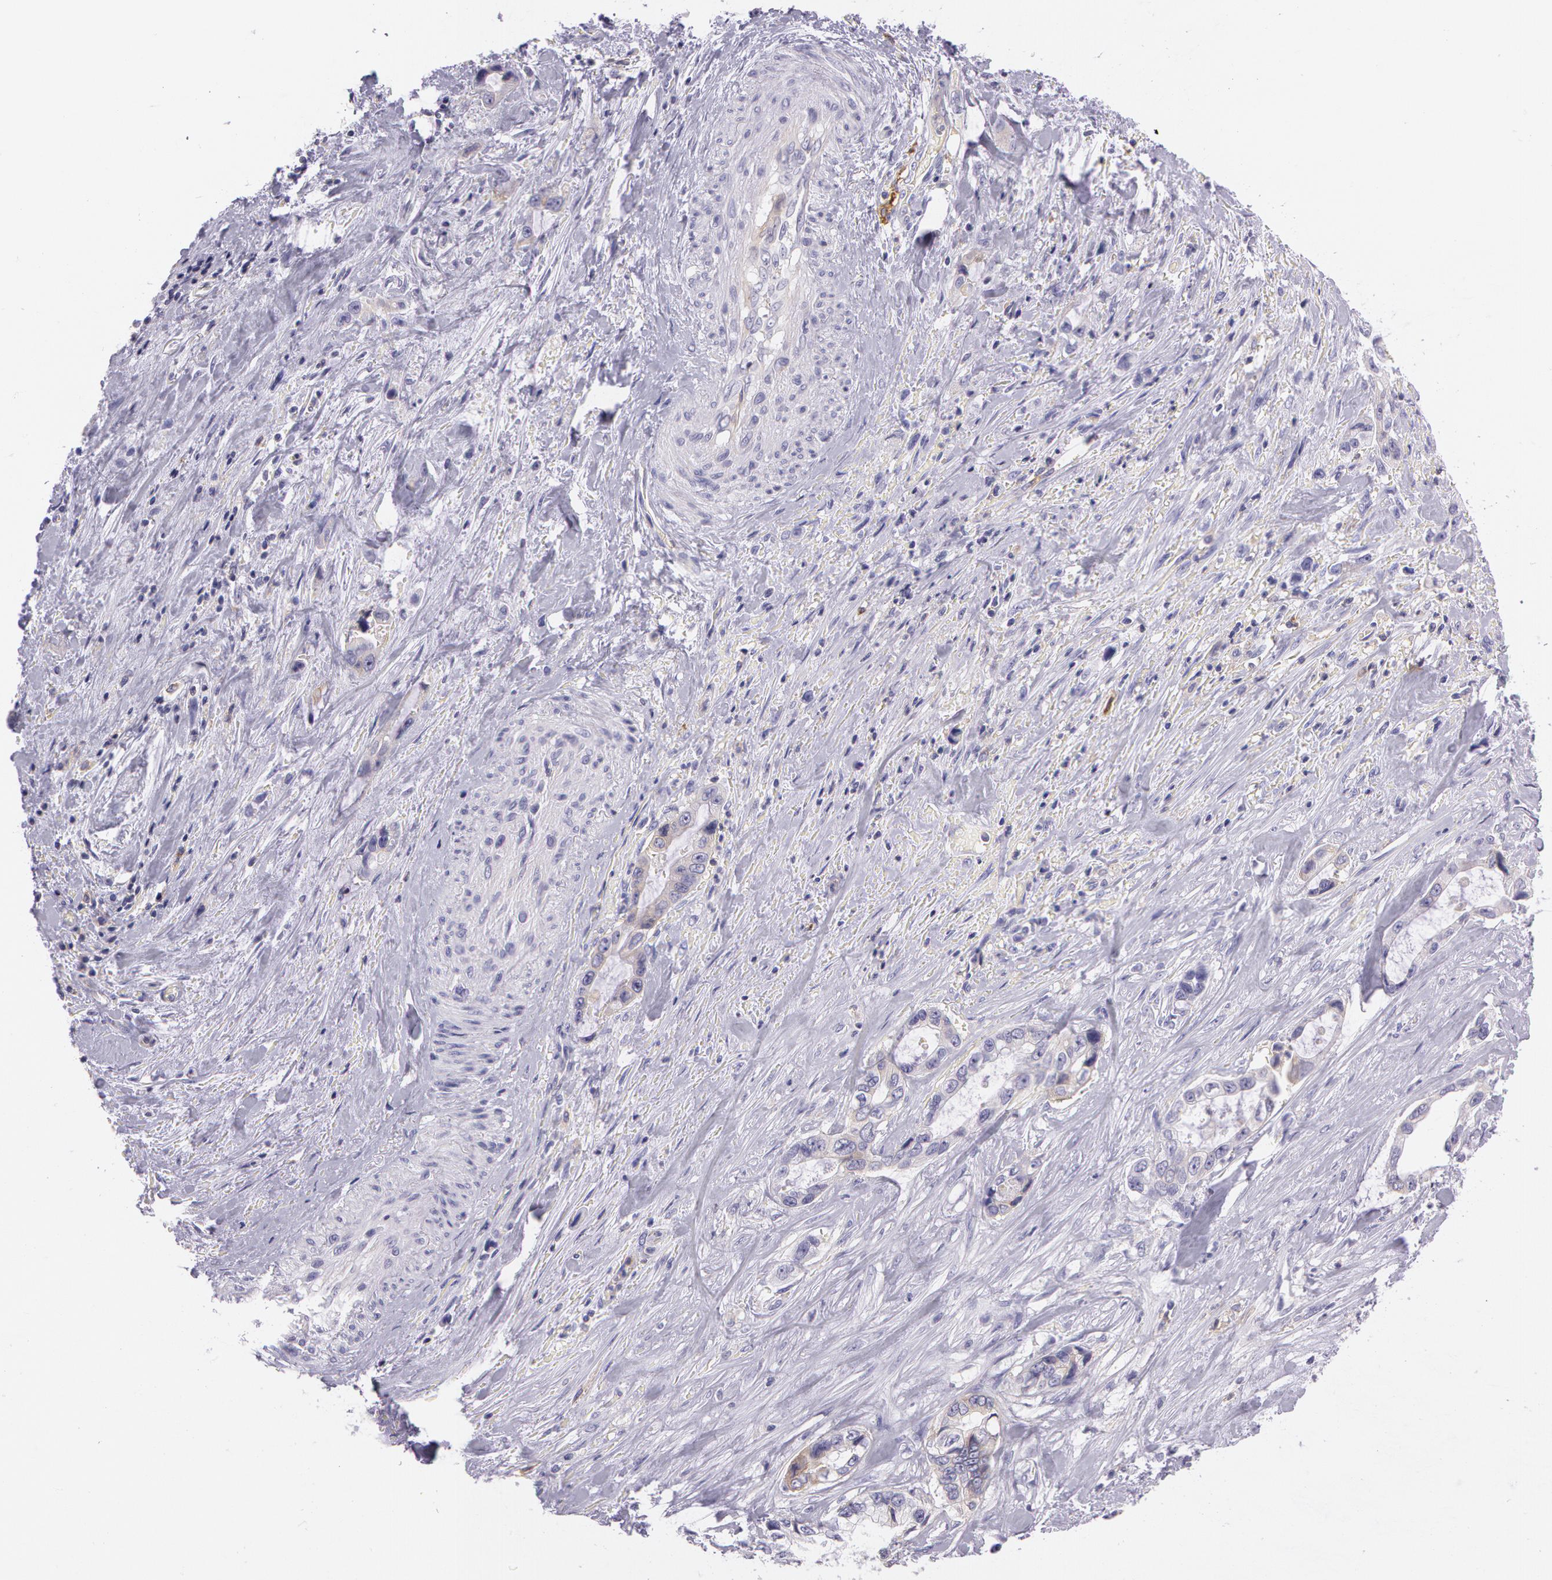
{"staining": {"intensity": "weak", "quantity": ">75%", "location": "cytoplasmic/membranous"}, "tissue": "pancreatic cancer", "cell_type": "Tumor cells", "image_type": "cancer", "snomed": [{"axis": "morphology", "description": "Adenocarcinoma, NOS"}, {"axis": "topography", "description": "Pancreas"}, {"axis": "topography", "description": "Stomach, upper"}], "caption": "Weak cytoplasmic/membranous positivity is appreciated in approximately >75% of tumor cells in adenocarcinoma (pancreatic).", "gene": "LY75", "patient": {"sex": "male", "age": 77}}